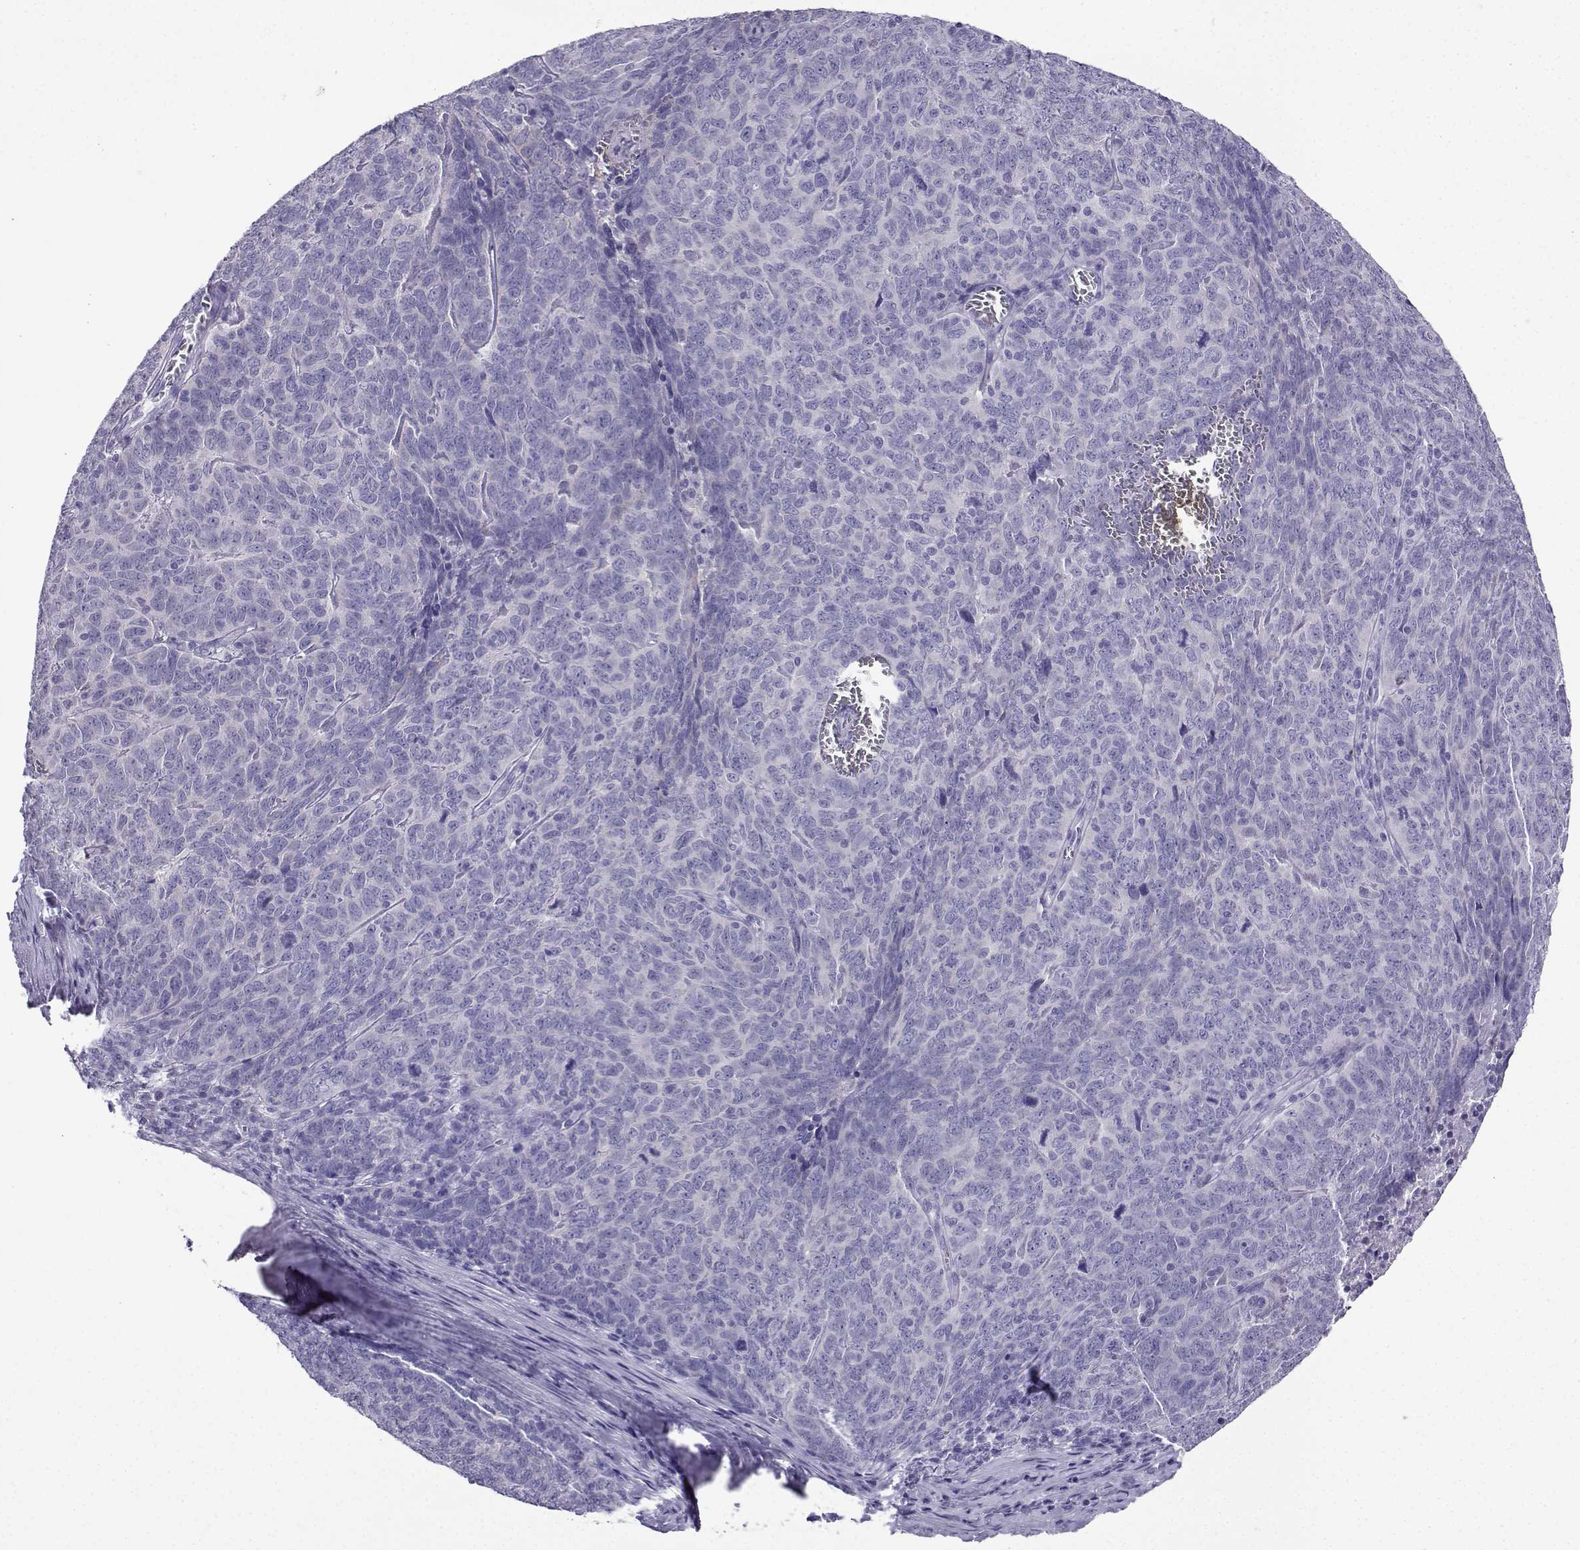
{"staining": {"intensity": "negative", "quantity": "none", "location": "none"}, "tissue": "skin cancer", "cell_type": "Tumor cells", "image_type": "cancer", "snomed": [{"axis": "morphology", "description": "Squamous cell carcinoma, NOS"}, {"axis": "topography", "description": "Skin"}, {"axis": "topography", "description": "Anal"}], "caption": "High magnification brightfield microscopy of skin cancer (squamous cell carcinoma) stained with DAB (3,3'-diaminobenzidine) (brown) and counterstained with hematoxylin (blue): tumor cells show no significant staining.", "gene": "LINGO1", "patient": {"sex": "female", "age": 51}}